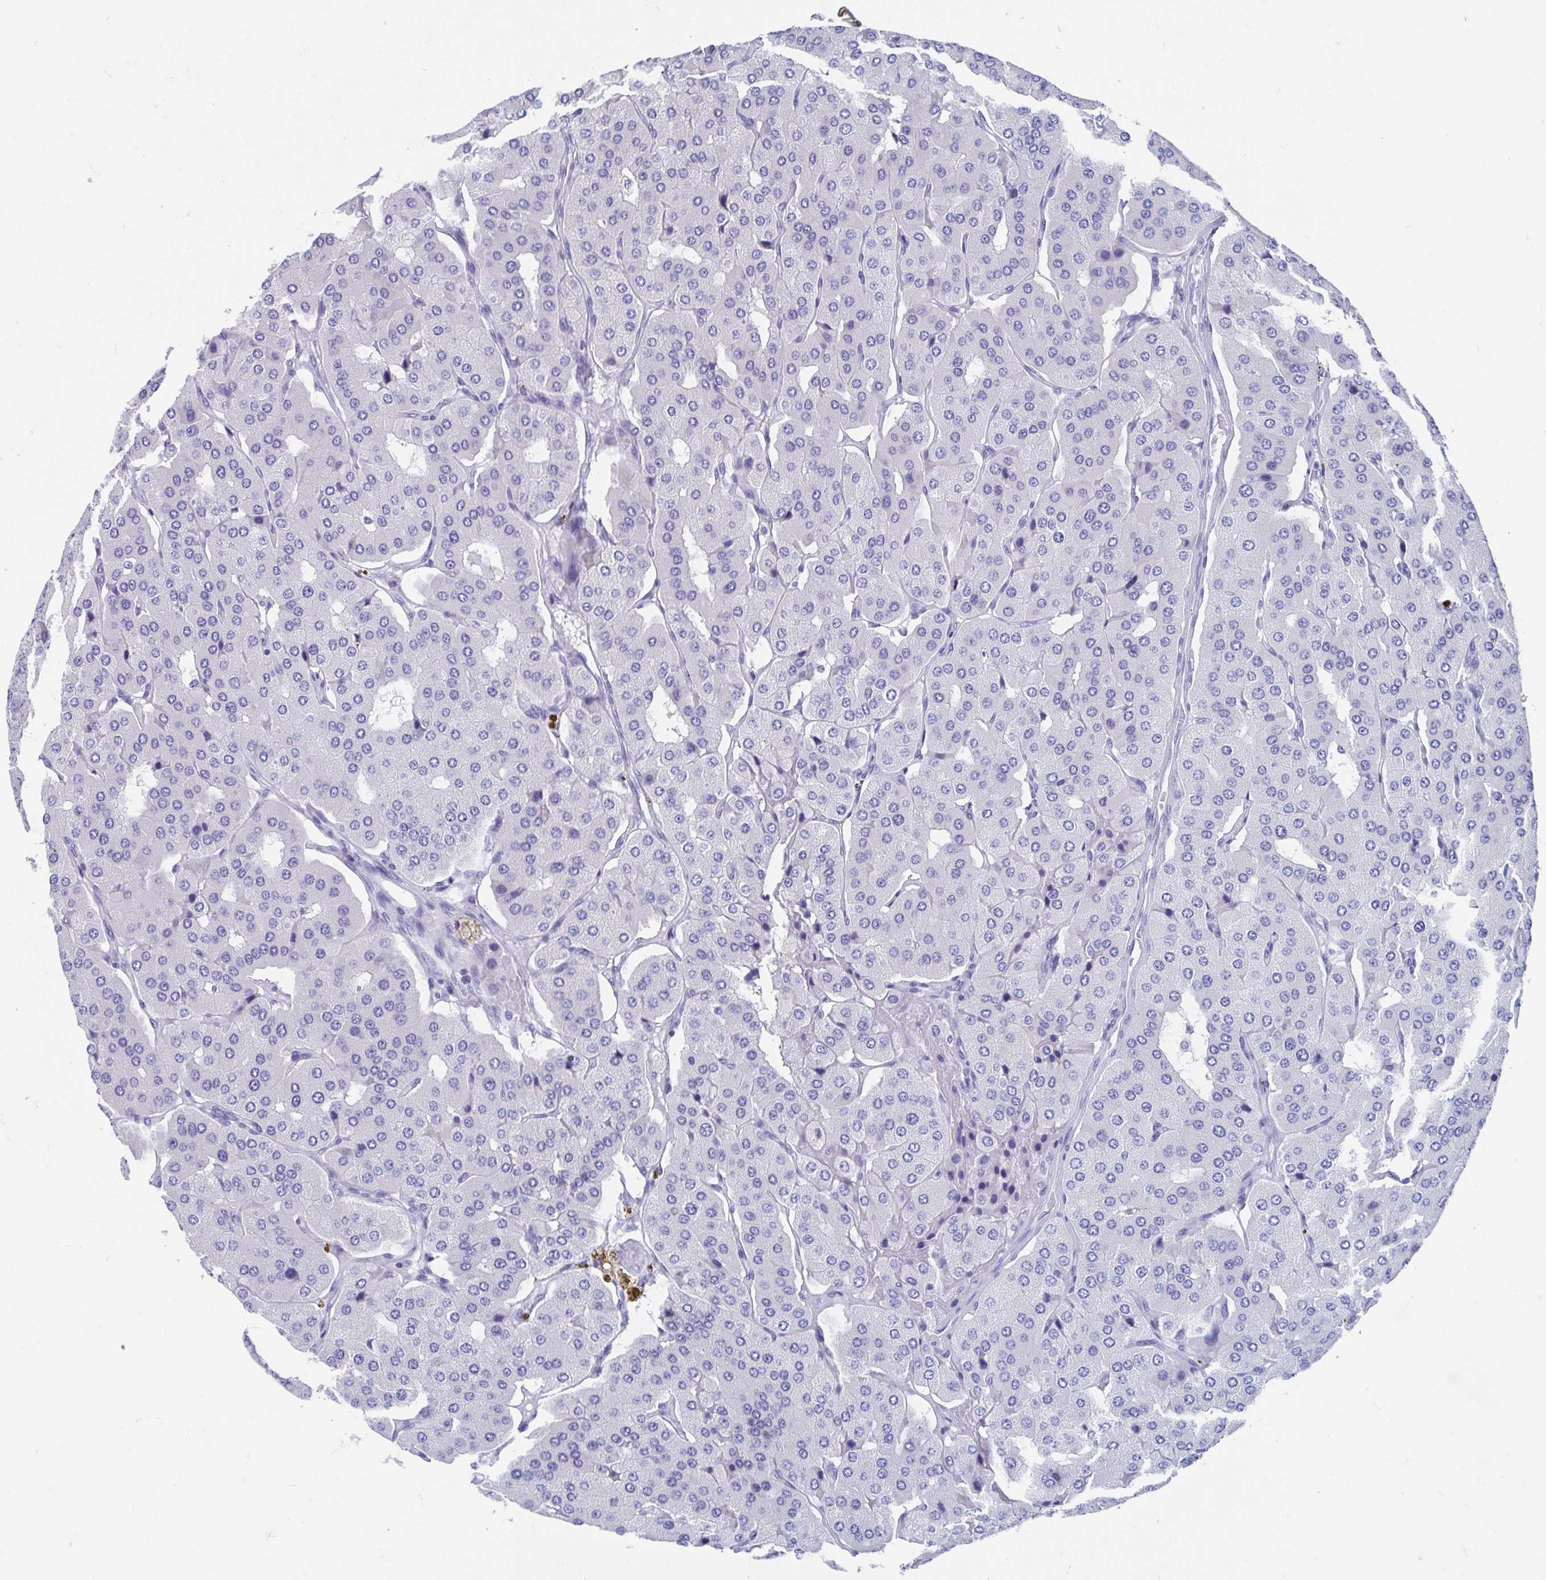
{"staining": {"intensity": "negative", "quantity": "none", "location": "none"}, "tissue": "parathyroid gland", "cell_type": "Glandular cells", "image_type": "normal", "snomed": [{"axis": "morphology", "description": "Normal tissue, NOS"}, {"axis": "morphology", "description": "Adenoma, NOS"}, {"axis": "topography", "description": "Parathyroid gland"}], "caption": "An IHC micrograph of benign parathyroid gland is shown. There is no staining in glandular cells of parathyroid gland.", "gene": "SHCBP1L", "patient": {"sex": "female", "age": 86}}